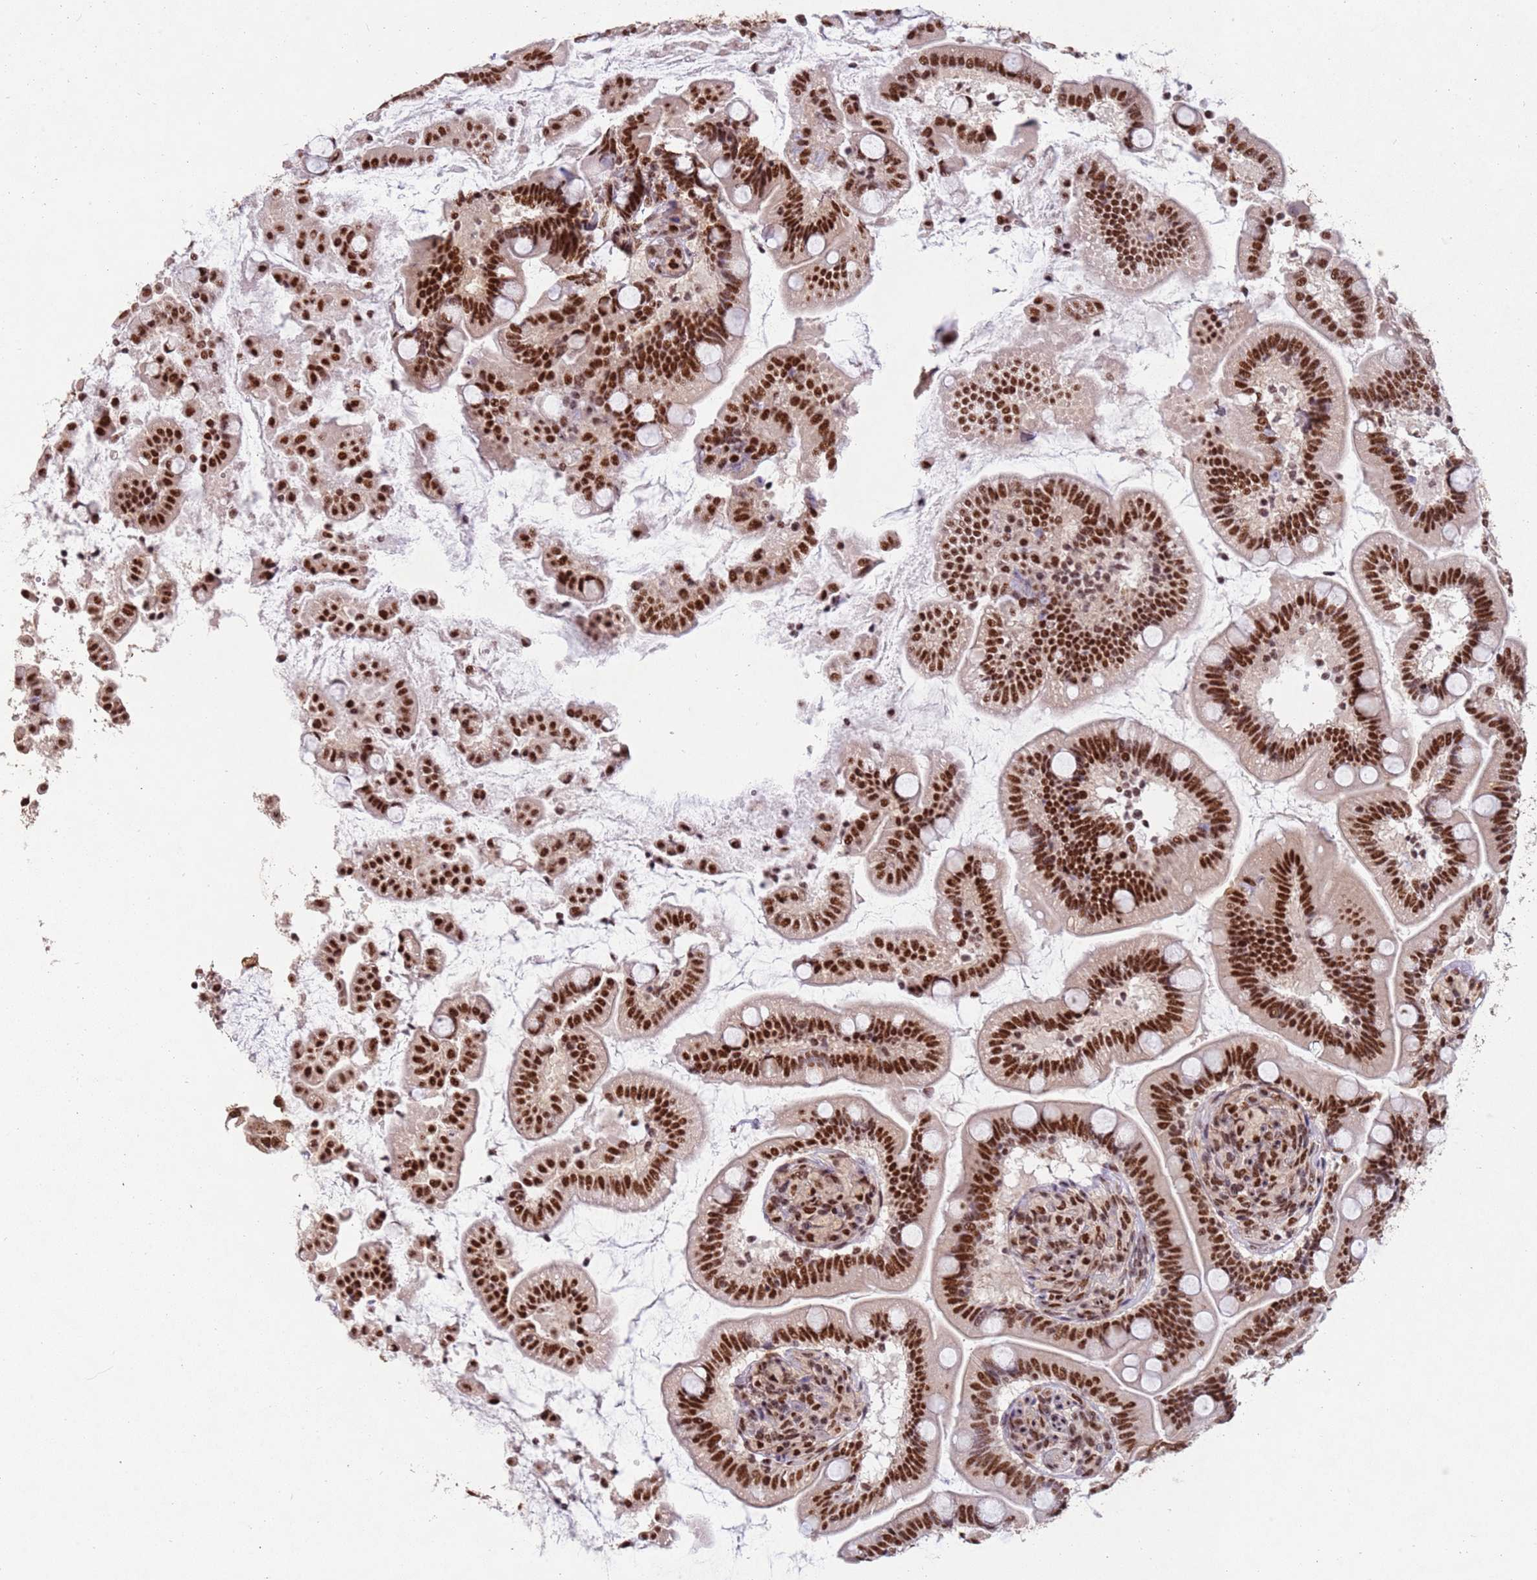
{"staining": {"intensity": "strong", "quantity": ">75%", "location": "nuclear"}, "tissue": "small intestine", "cell_type": "Glandular cells", "image_type": "normal", "snomed": [{"axis": "morphology", "description": "Normal tissue, NOS"}, {"axis": "topography", "description": "Small intestine"}], "caption": "Brown immunohistochemical staining in normal human small intestine demonstrates strong nuclear expression in approximately >75% of glandular cells.", "gene": "ESF1", "patient": {"sex": "female", "age": 64}}